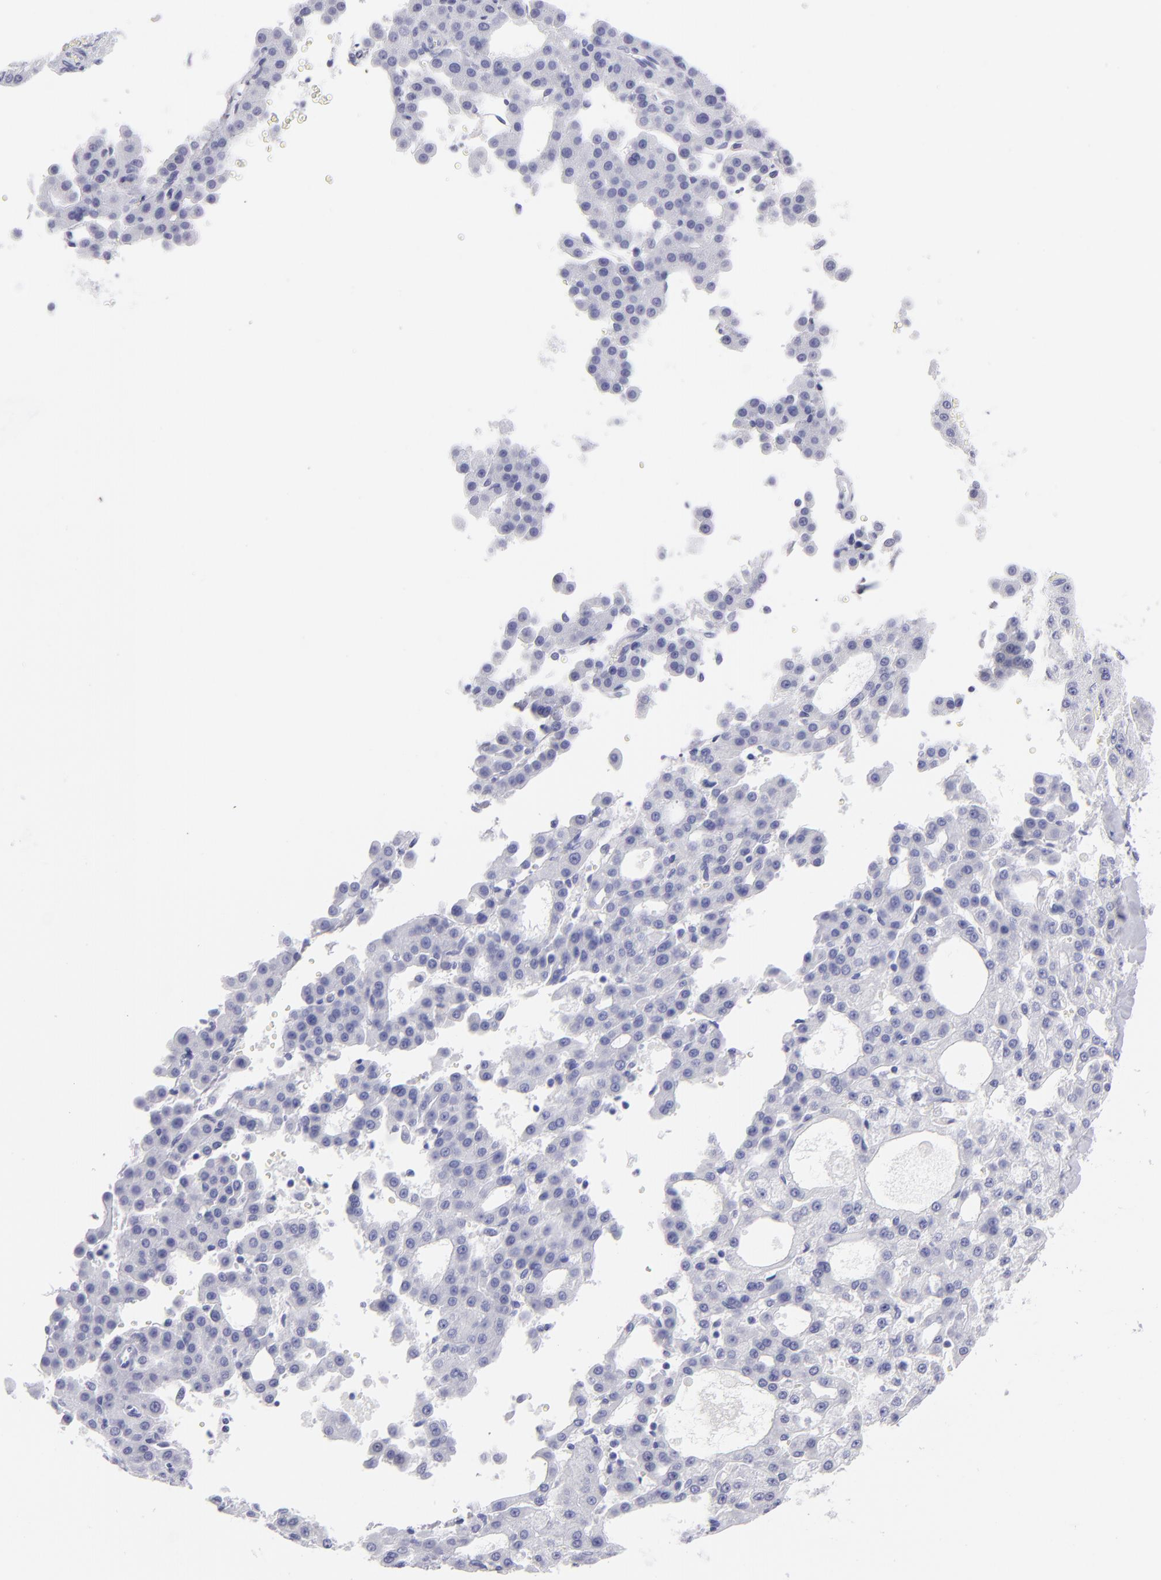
{"staining": {"intensity": "negative", "quantity": "none", "location": "none"}, "tissue": "liver cancer", "cell_type": "Tumor cells", "image_type": "cancer", "snomed": [{"axis": "morphology", "description": "Carcinoma, Hepatocellular, NOS"}, {"axis": "topography", "description": "Liver"}], "caption": "This is an immunohistochemistry (IHC) image of human hepatocellular carcinoma (liver). There is no staining in tumor cells.", "gene": "SLC1A2", "patient": {"sex": "male", "age": 47}}